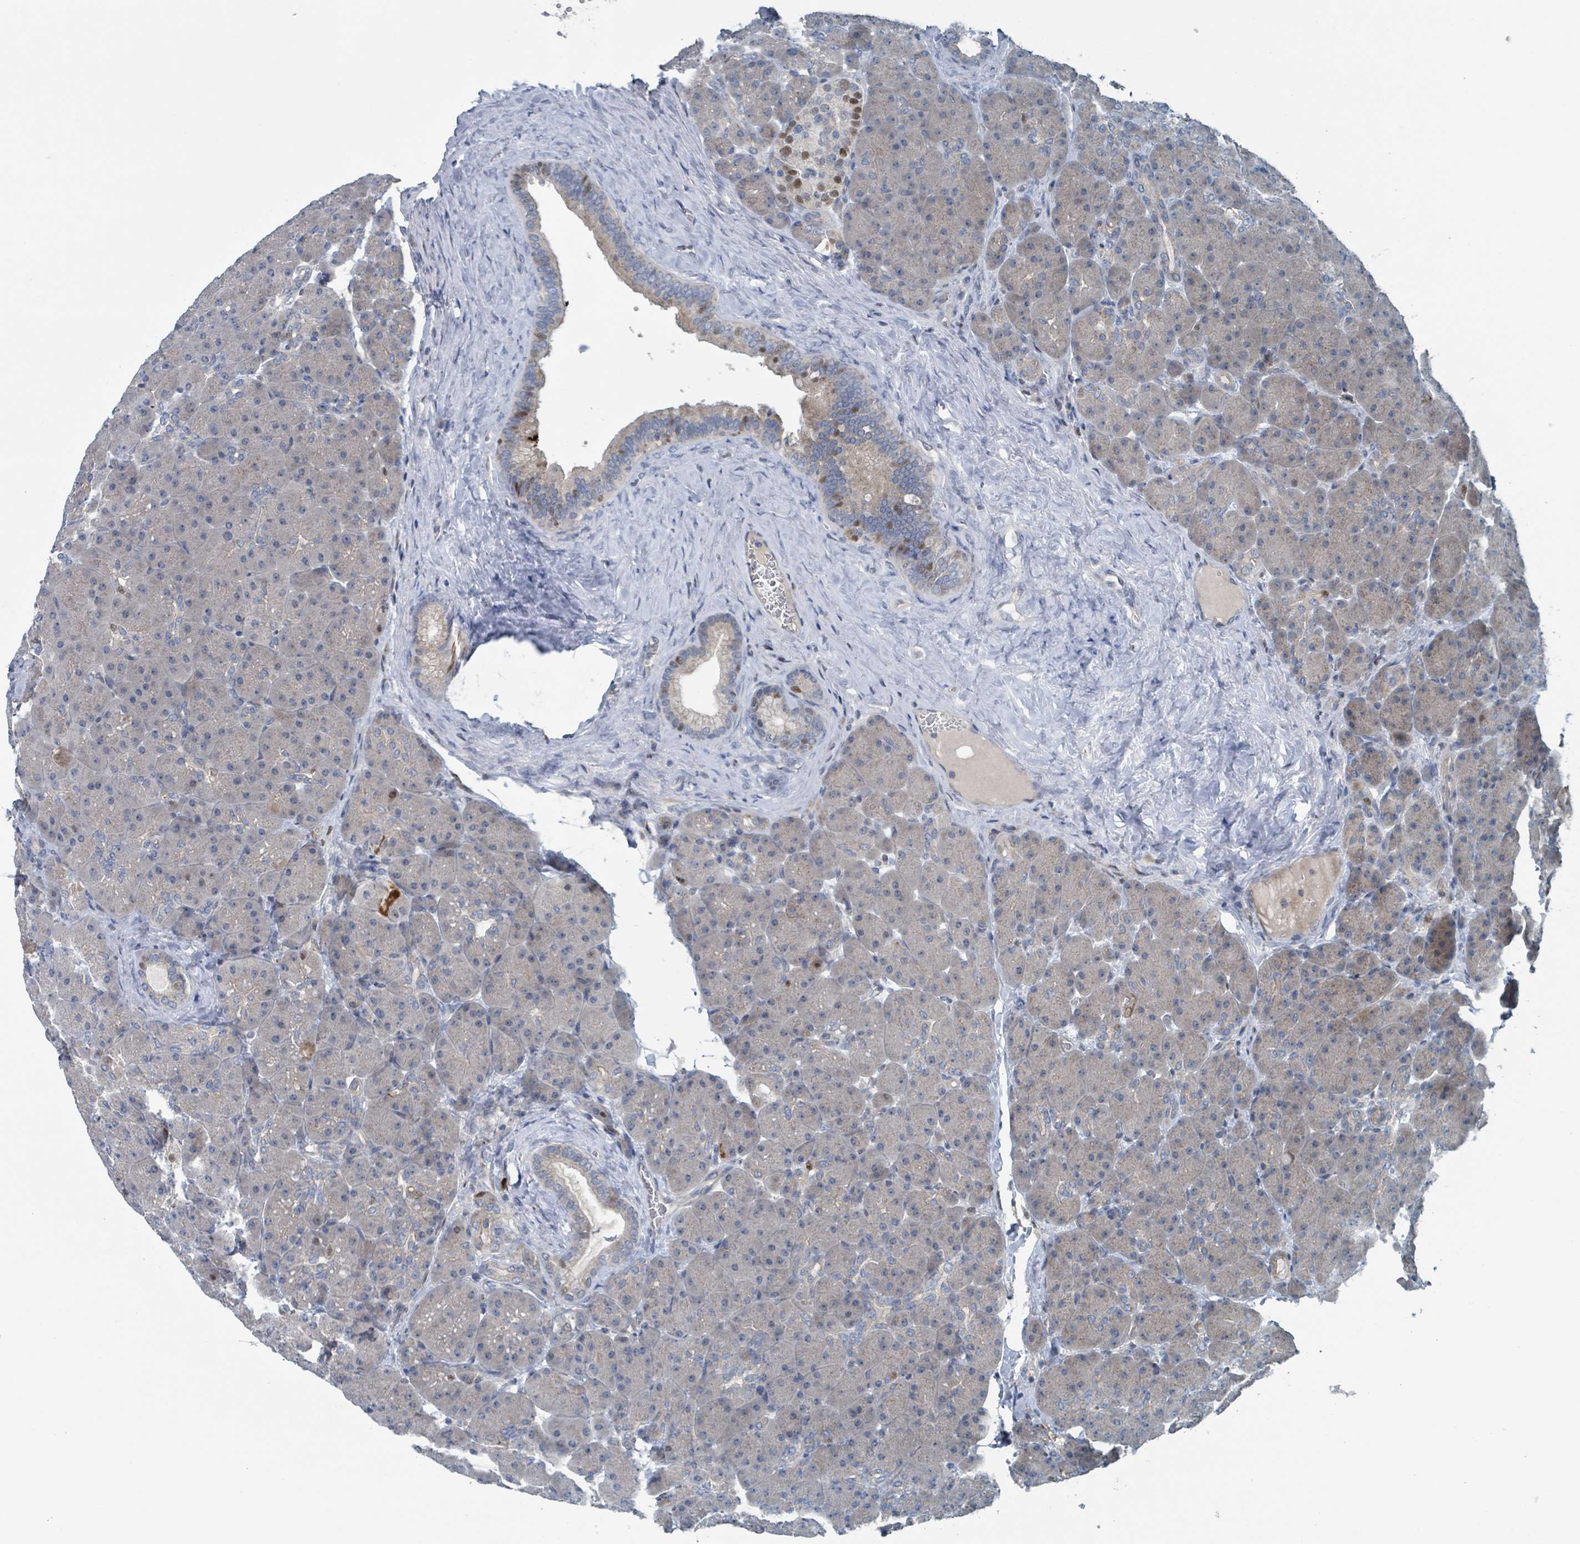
{"staining": {"intensity": "weak", "quantity": "<25%", "location": "cytoplasmic/membranous"}, "tissue": "pancreas", "cell_type": "Exocrine glandular cells", "image_type": "normal", "snomed": [{"axis": "morphology", "description": "Normal tissue, NOS"}, {"axis": "topography", "description": "Pancreas"}], "caption": "Immunohistochemistry of normal human pancreas exhibits no expression in exocrine glandular cells. (Stains: DAB (3,3'-diaminobenzidine) immunohistochemistry (IHC) with hematoxylin counter stain, Microscopy: brightfield microscopy at high magnification).", "gene": "ACBD4", "patient": {"sex": "male", "age": 66}}